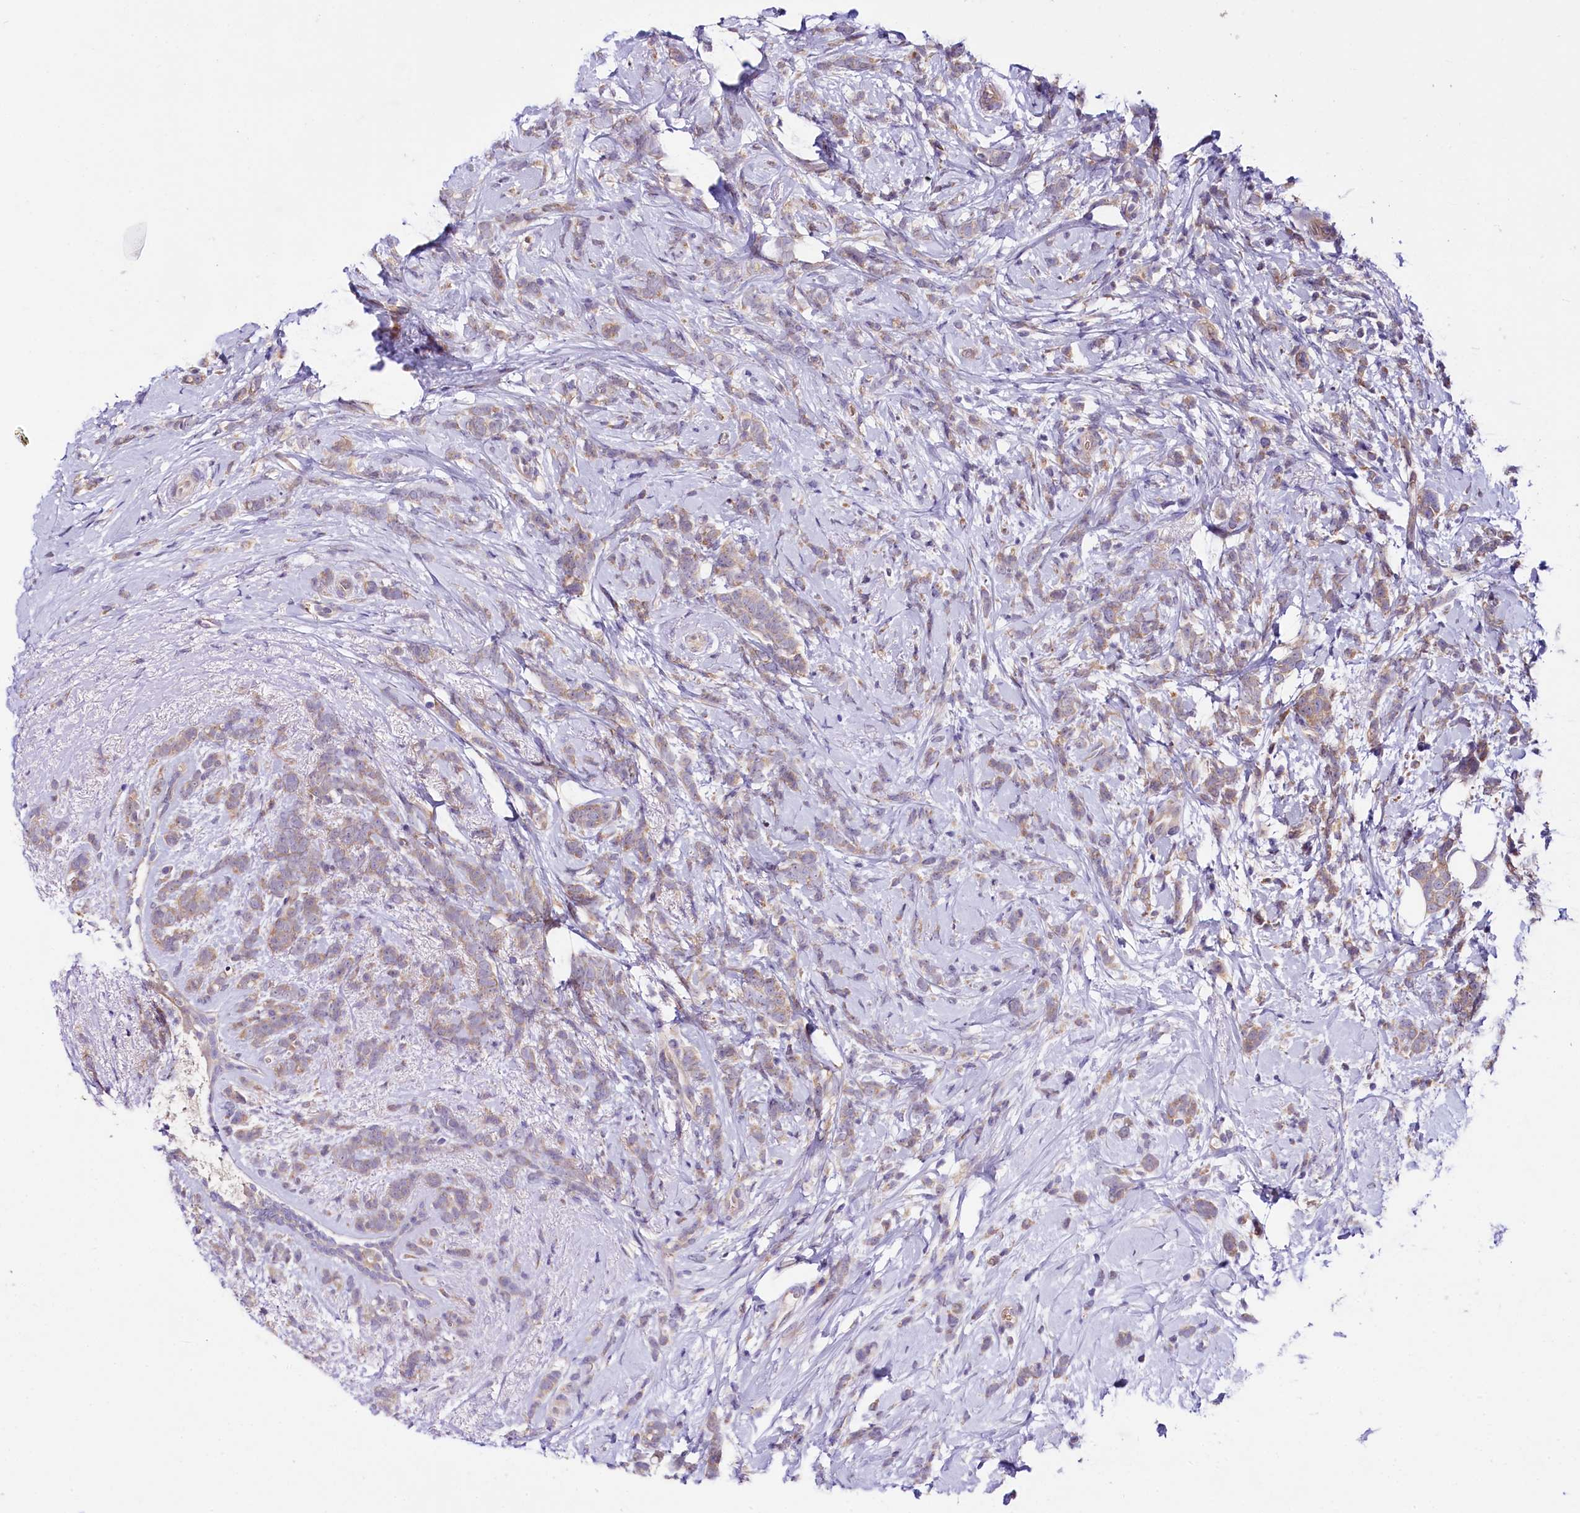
{"staining": {"intensity": "weak", "quantity": ">75%", "location": "cytoplasmic/membranous"}, "tissue": "breast cancer", "cell_type": "Tumor cells", "image_type": "cancer", "snomed": [{"axis": "morphology", "description": "Lobular carcinoma"}, {"axis": "topography", "description": "Breast"}], "caption": "Weak cytoplasmic/membranous protein staining is appreciated in about >75% of tumor cells in breast lobular carcinoma.", "gene": "CEP295", "patient": {"sex": "female", "age": 58}}